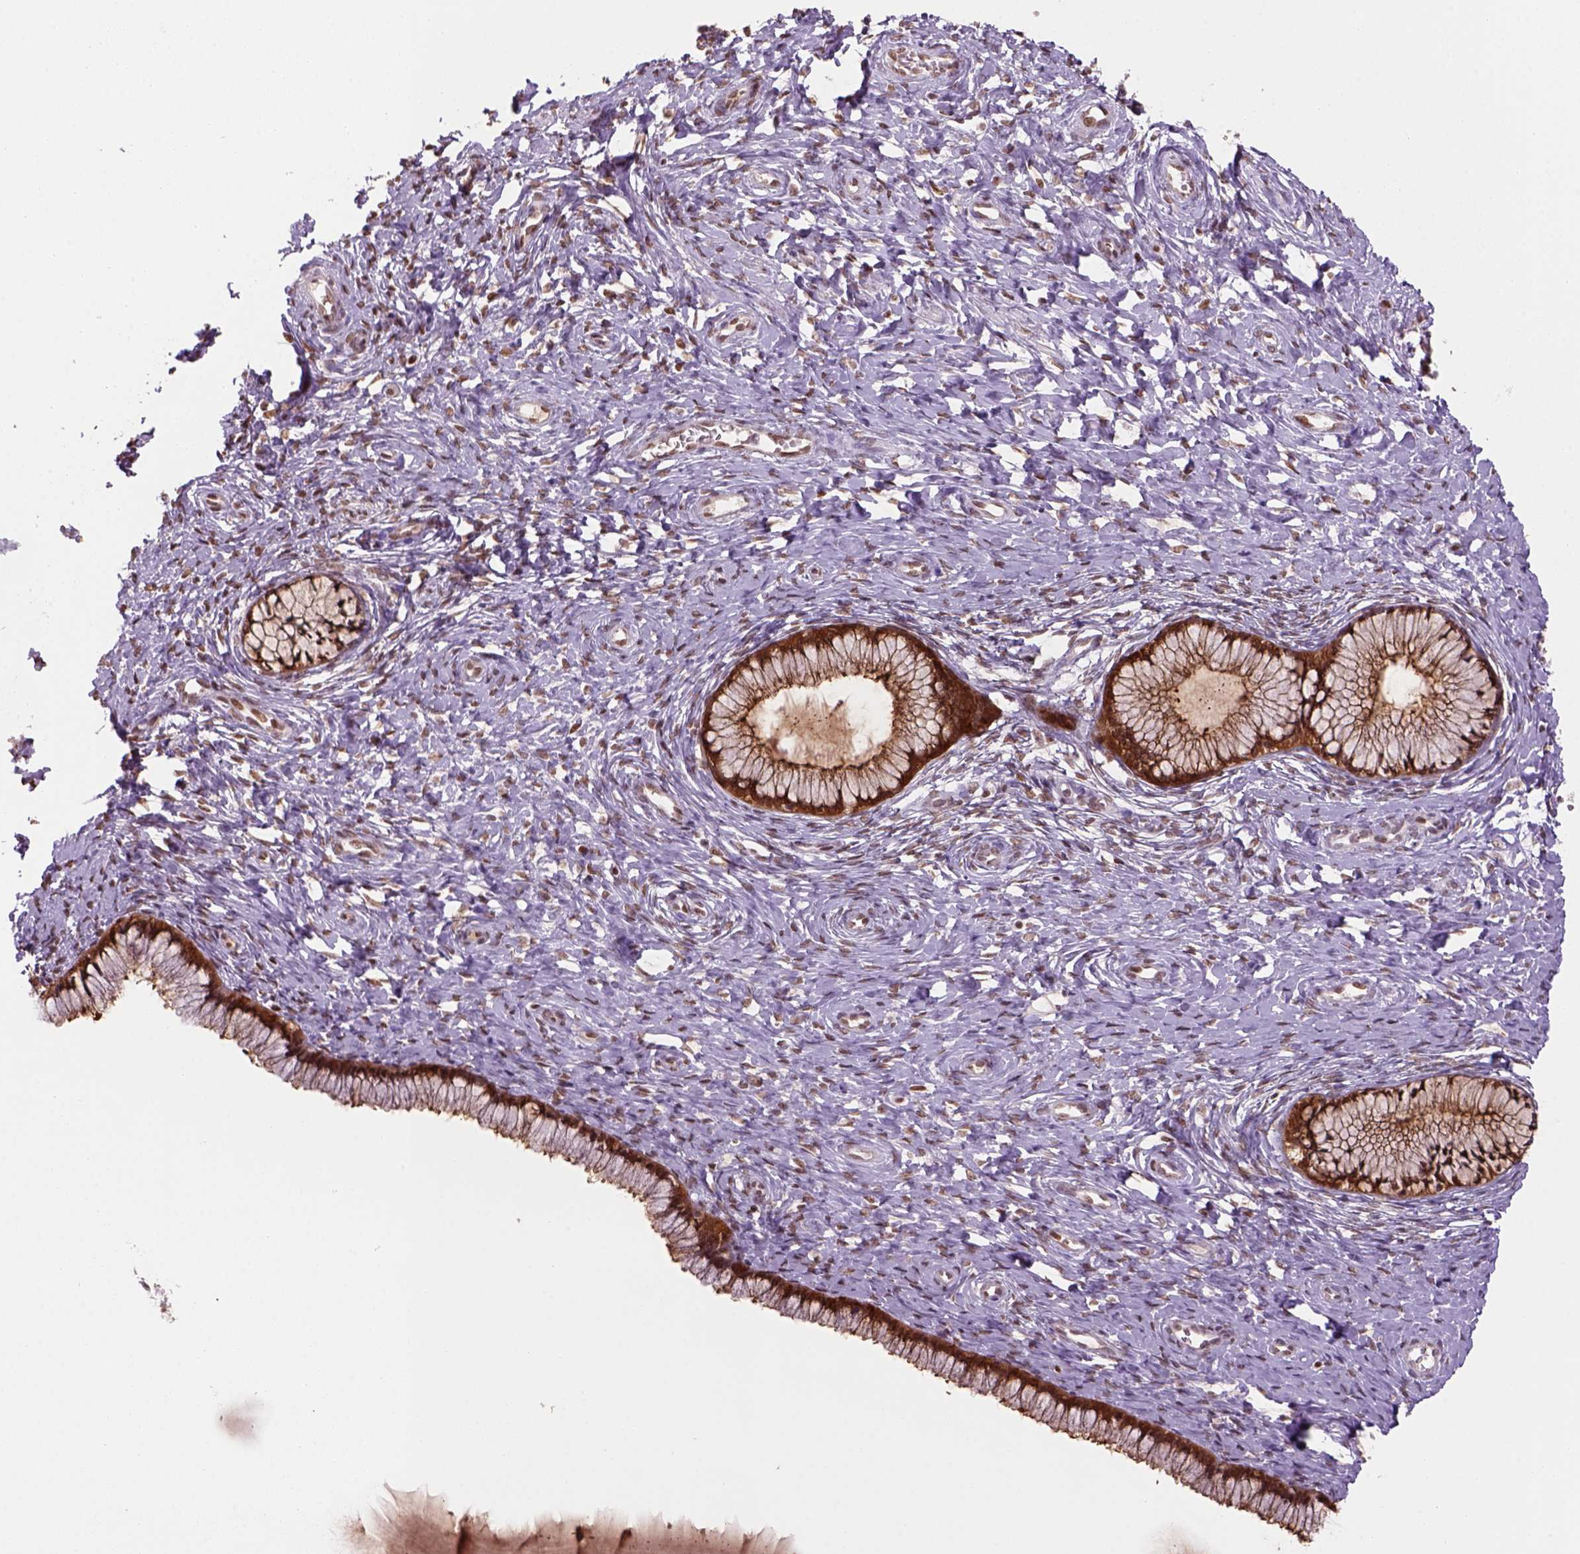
{"staining": {"intensity": "strong", "quantity": ">75%", "location": "cytoplasmic/membranous,nuclear"}, "tissue": "cervix", "cell_type": "Glandular cells", "image_type": "normal", "snomed": [{"axis": "morphology", "description": "Normal tissue, NOS"}, {"axis": "topography", "description": "Cervix"}], "caption": "DAB (3,3'-diaminobenzidine) immunohistochemical staining of unremarkable cervix demonstrates strong cytoplasmic/membranous,nuclear protein expression in approximately >75% of glandular cells.", "gene": "GOT1", "patient": {"sex": "female", "age": 37}}